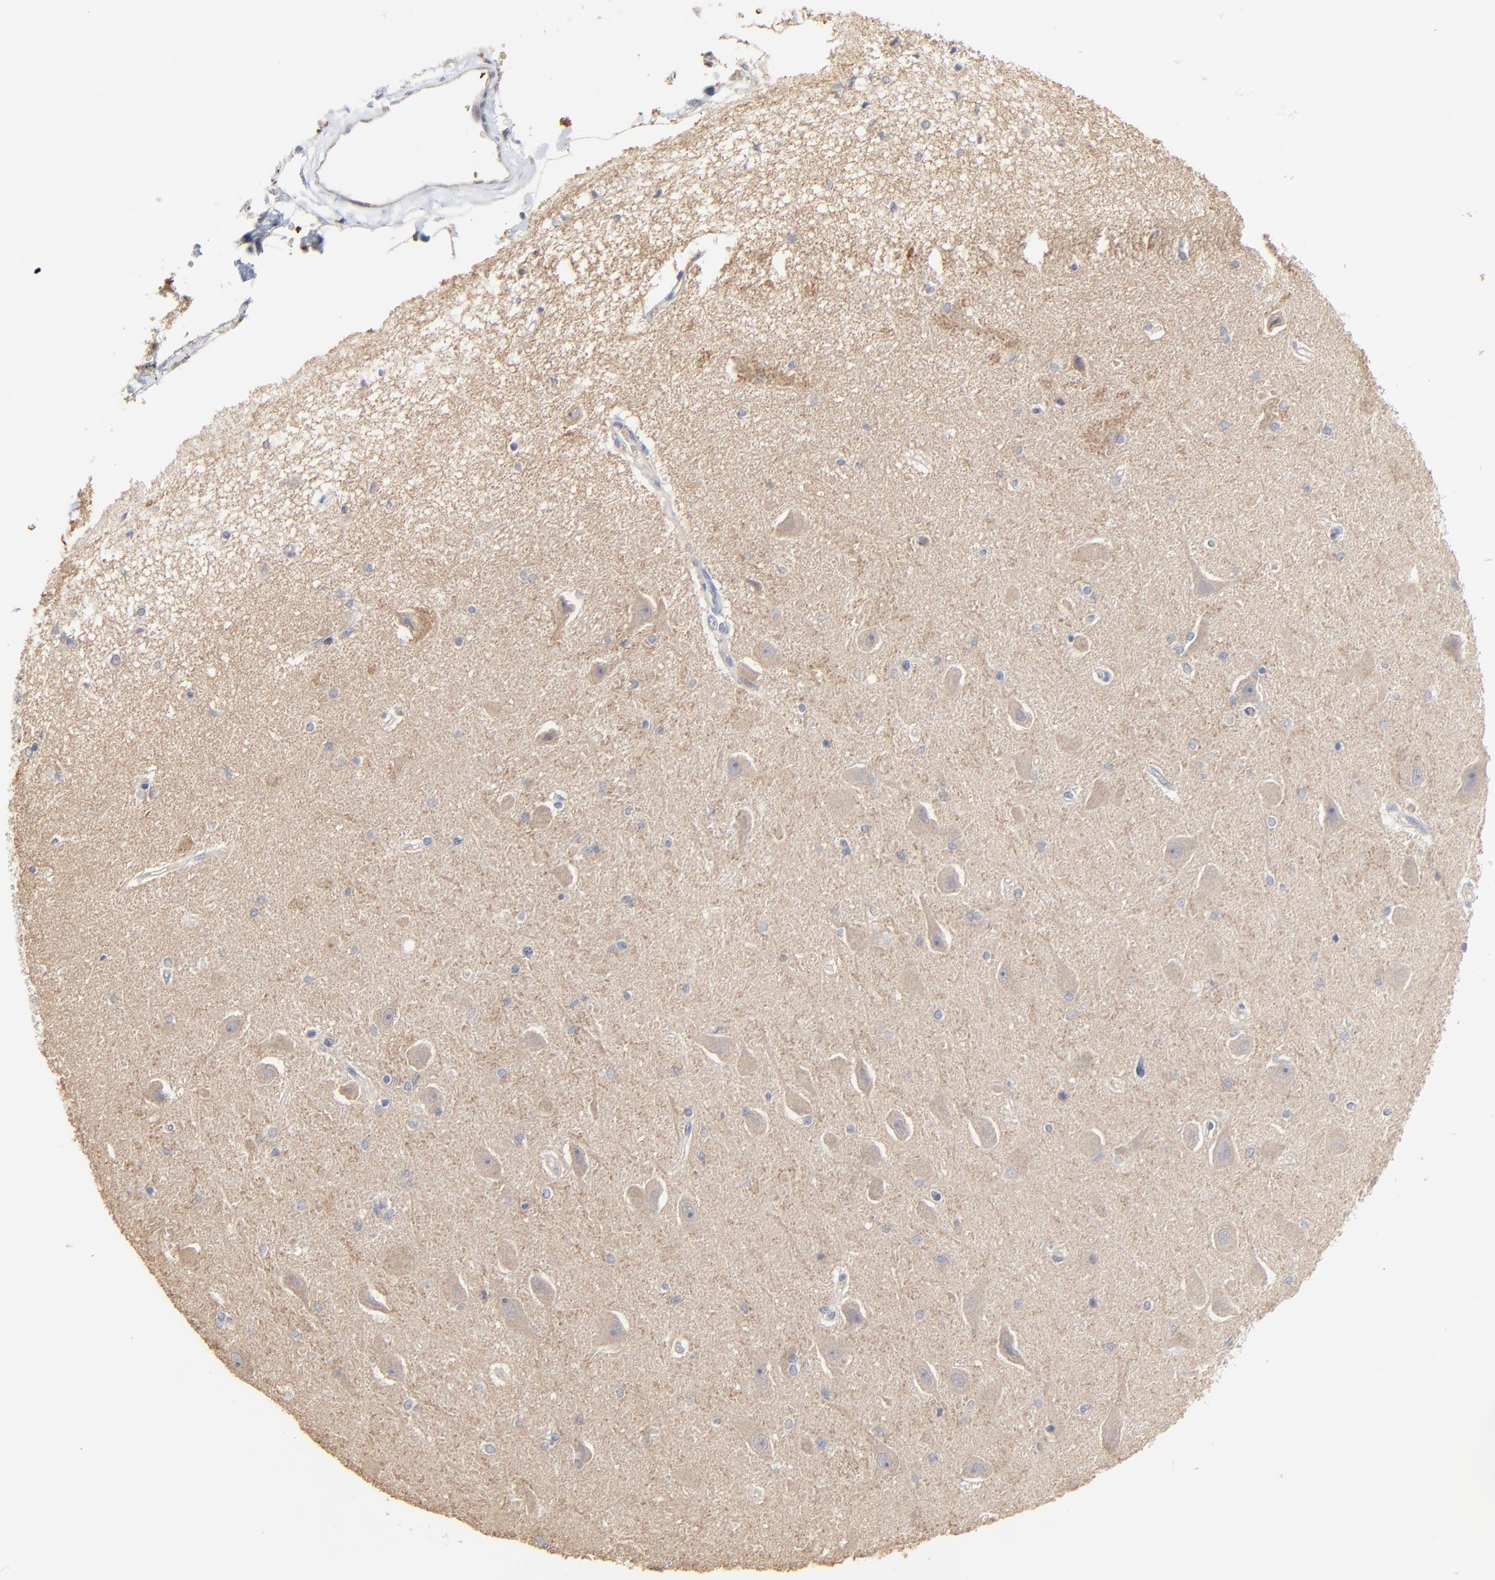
{"staining": {"intensity": "negative", "quantity": "none", "location": "none"}, "tissue": "hippocampus", "cell_type": "Glial cells", "image_type": "normal", "snomed": [{"axis": "morphology", "description": "Normal tissue, NOS"}, {"axis": "topography", "description": "Hippocampus"}], "caption": "An immunohistochemistry image of normal hippocampus is shown. There is no staining in glial cells of hippocampus.", "gene": "FANCB", "patient": {"sex": "female", "age": 54}}